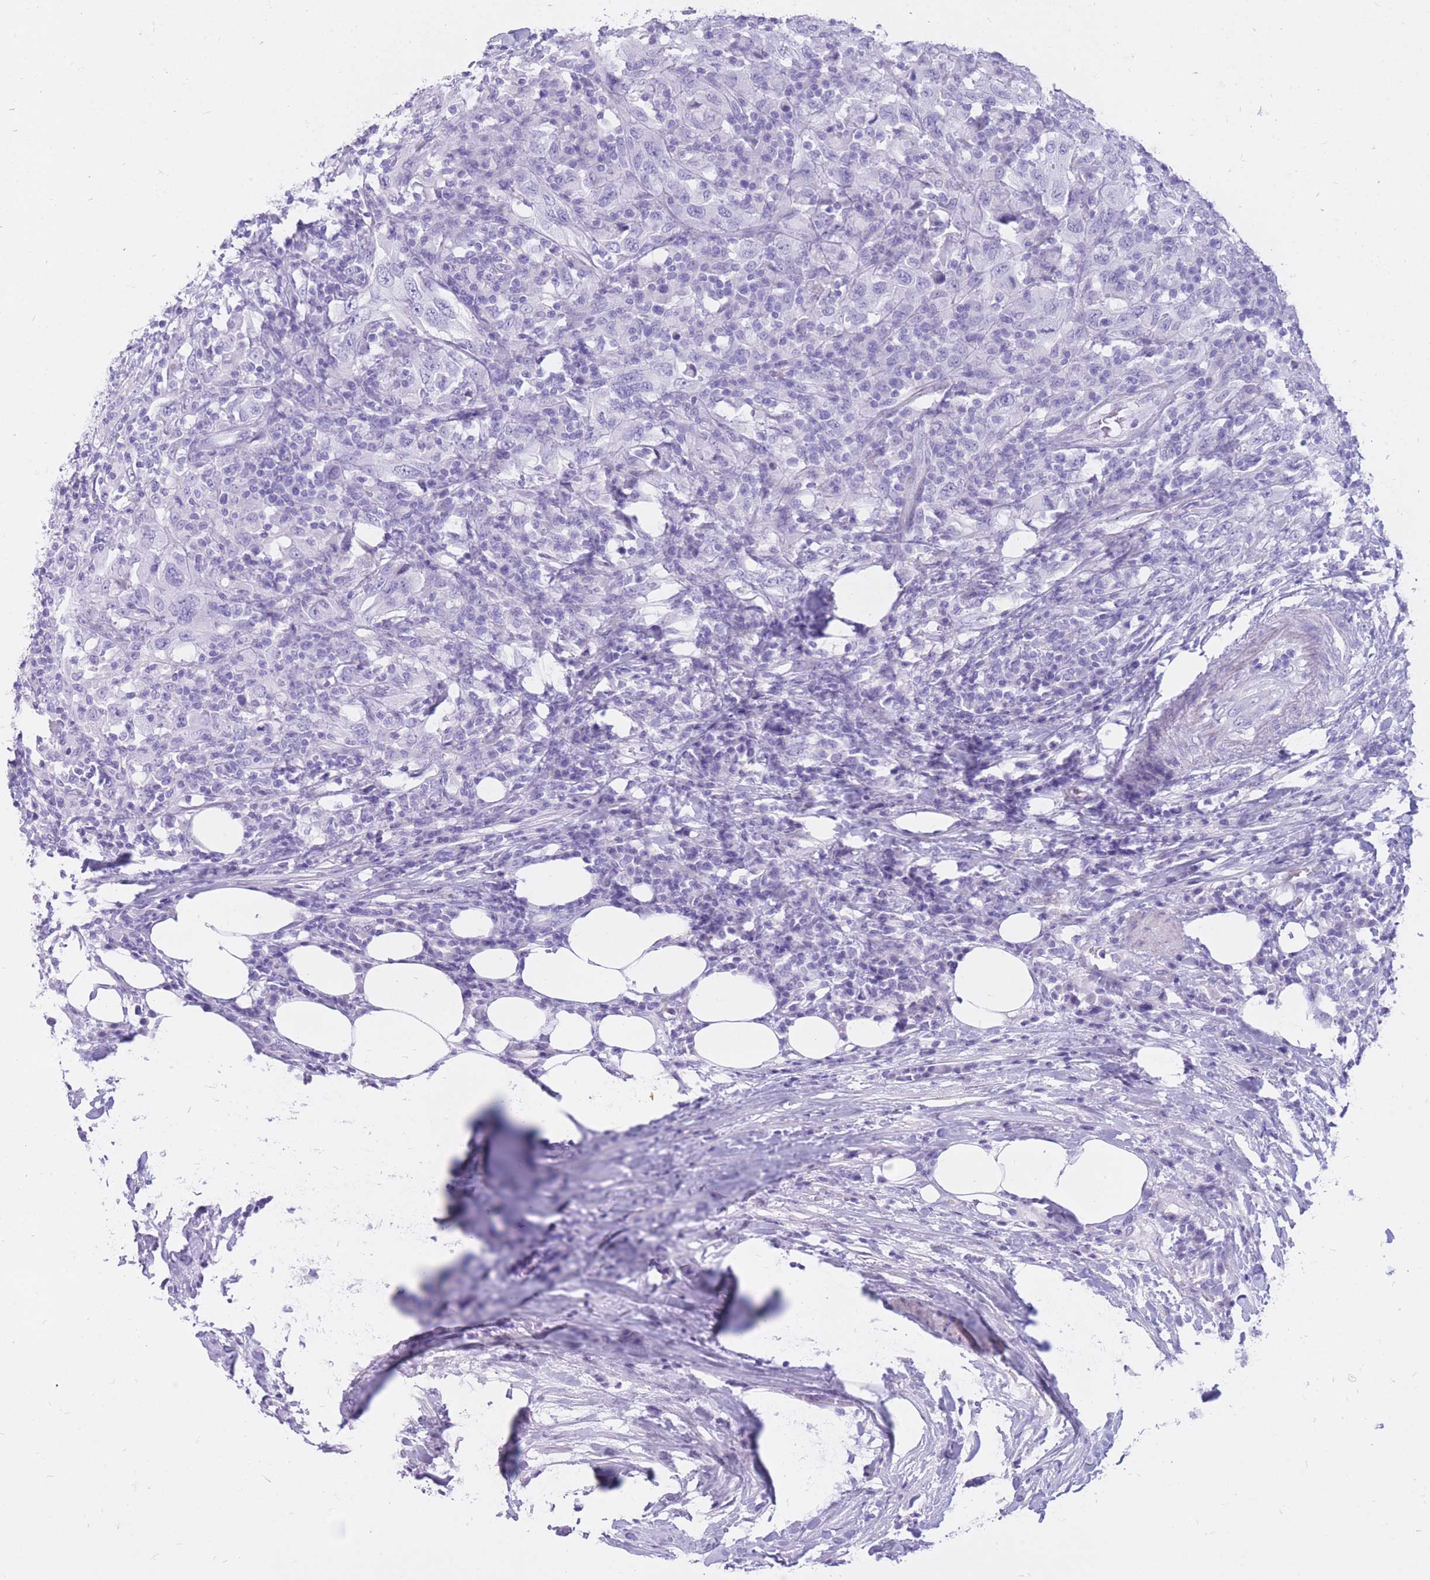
{"staining": {"intensity": "negative", "quantity": "none", "location": "none"}, "tissue": "urothelial cancer", "cell_type": "Tumor cells", "image_type": "cancer", "snomed": [{"axis": "morphology", "description": "Urothelial carcinoma, High grade"}, {"axis": "topography", "description": "Urinary bladder"}], "caption": "Photomicrograph shows no protein expression in tumor cells of urothelial cancer tissue. The staining is performed using DAB (3,3'-diaminobenzidine) brown chromogen with nuclei counter-stained in using hematoxylin.", "gene": "CYP21A2", "patient": {"sex": "male", "age": 61}}